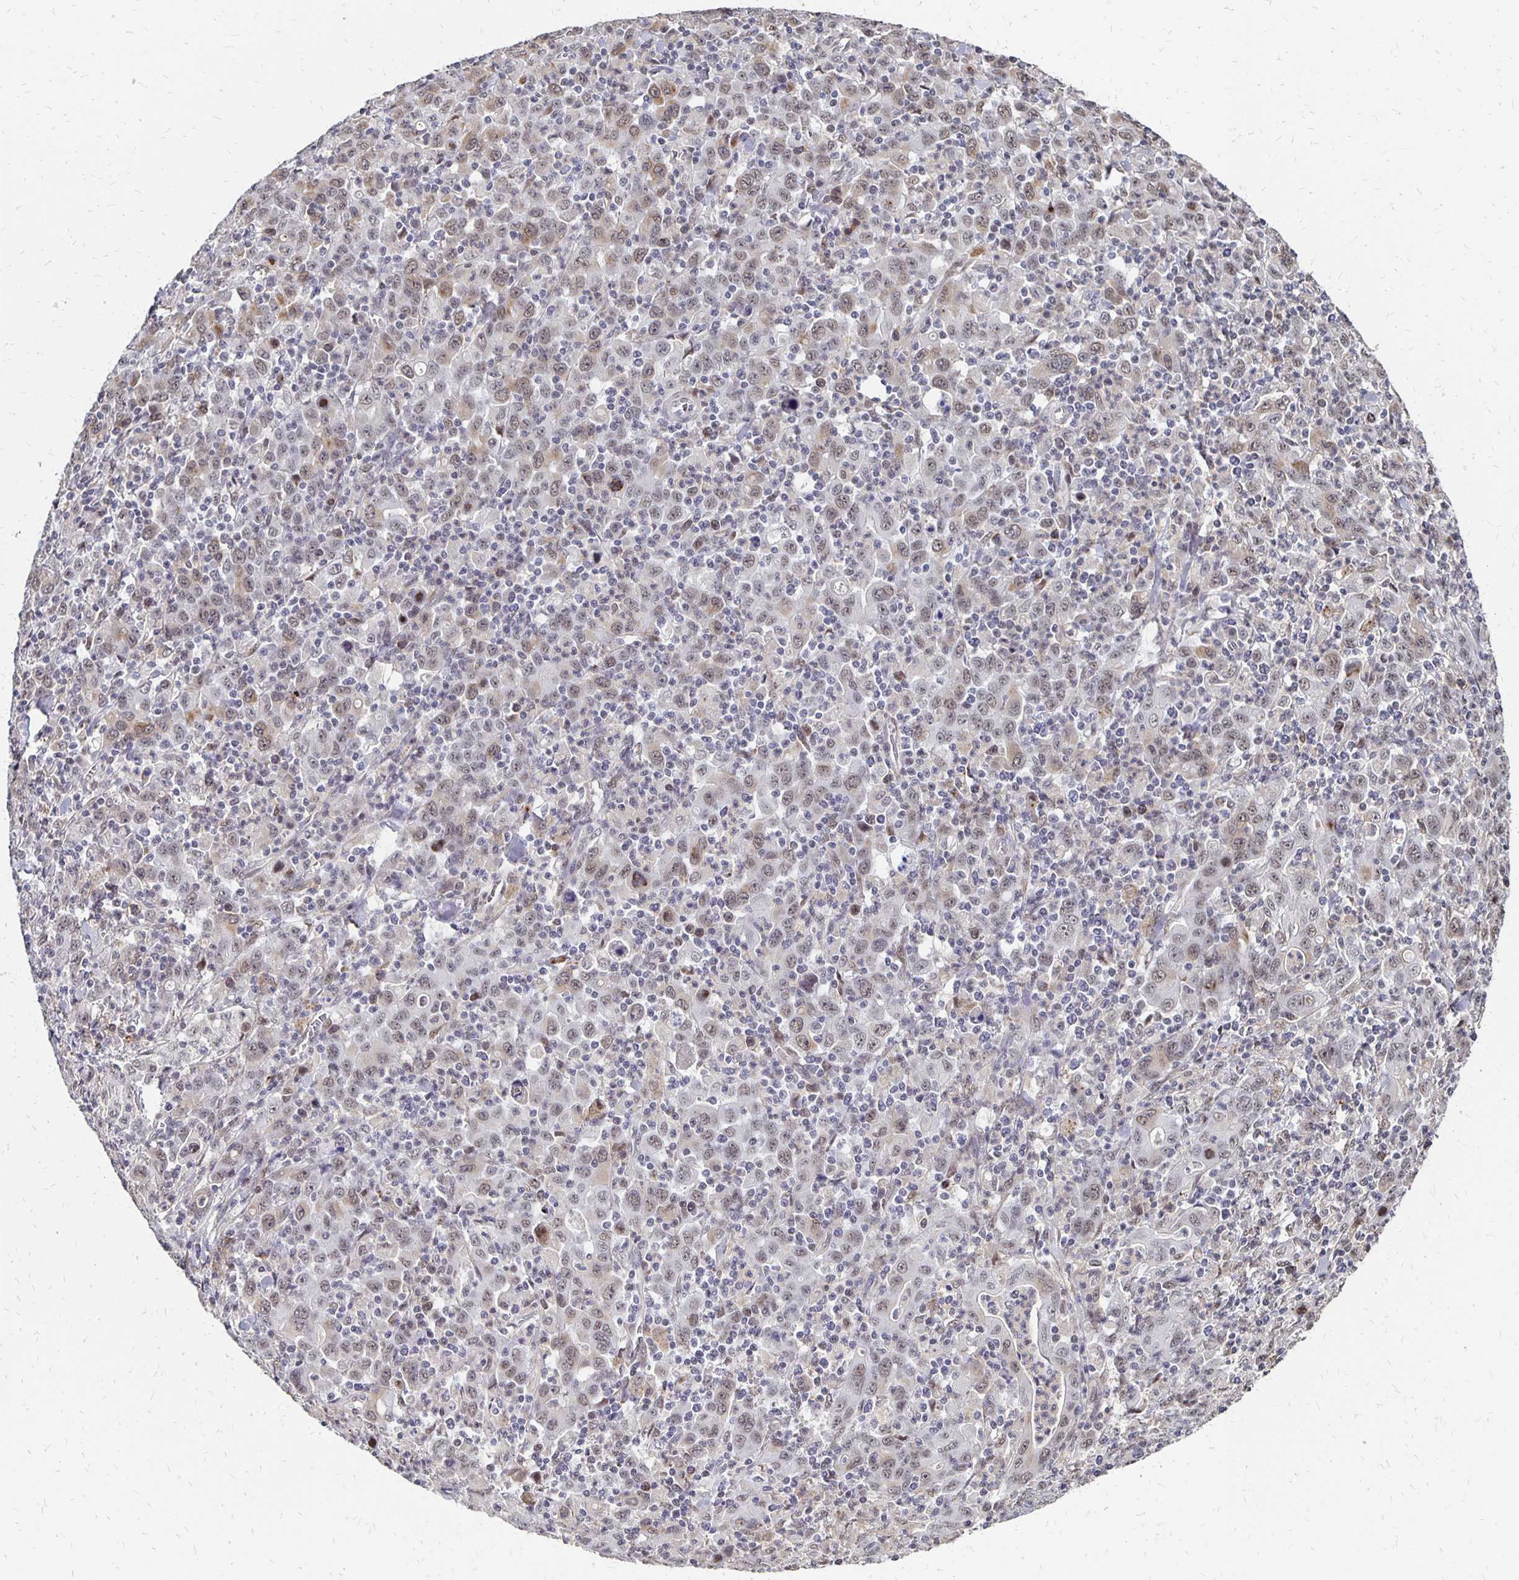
{"staining": {"intensity": "weak", "quantity": "25%-75%", "location": "nuclear"}, "tissue": "stomach cancer", "cell_type": "Tumor cells", "image_type": "cancer", "snomed": [{"axis": "morphology", "description": "Adenocarcinoma, NOS"}, {"axis": "topography", "description": "Stomach, upper"}], "caption": "DAB (3,3'-diaminobenzidine) immunohistochemical staining of human stomach cancer exhibits weak nuclear protein positivity in approximately 25%-75% of tumor cells. (IHC, brightfield microscopy, high magnification).", "gene": "CLASRP", "patient": {"sex": "male", "age": 69}}